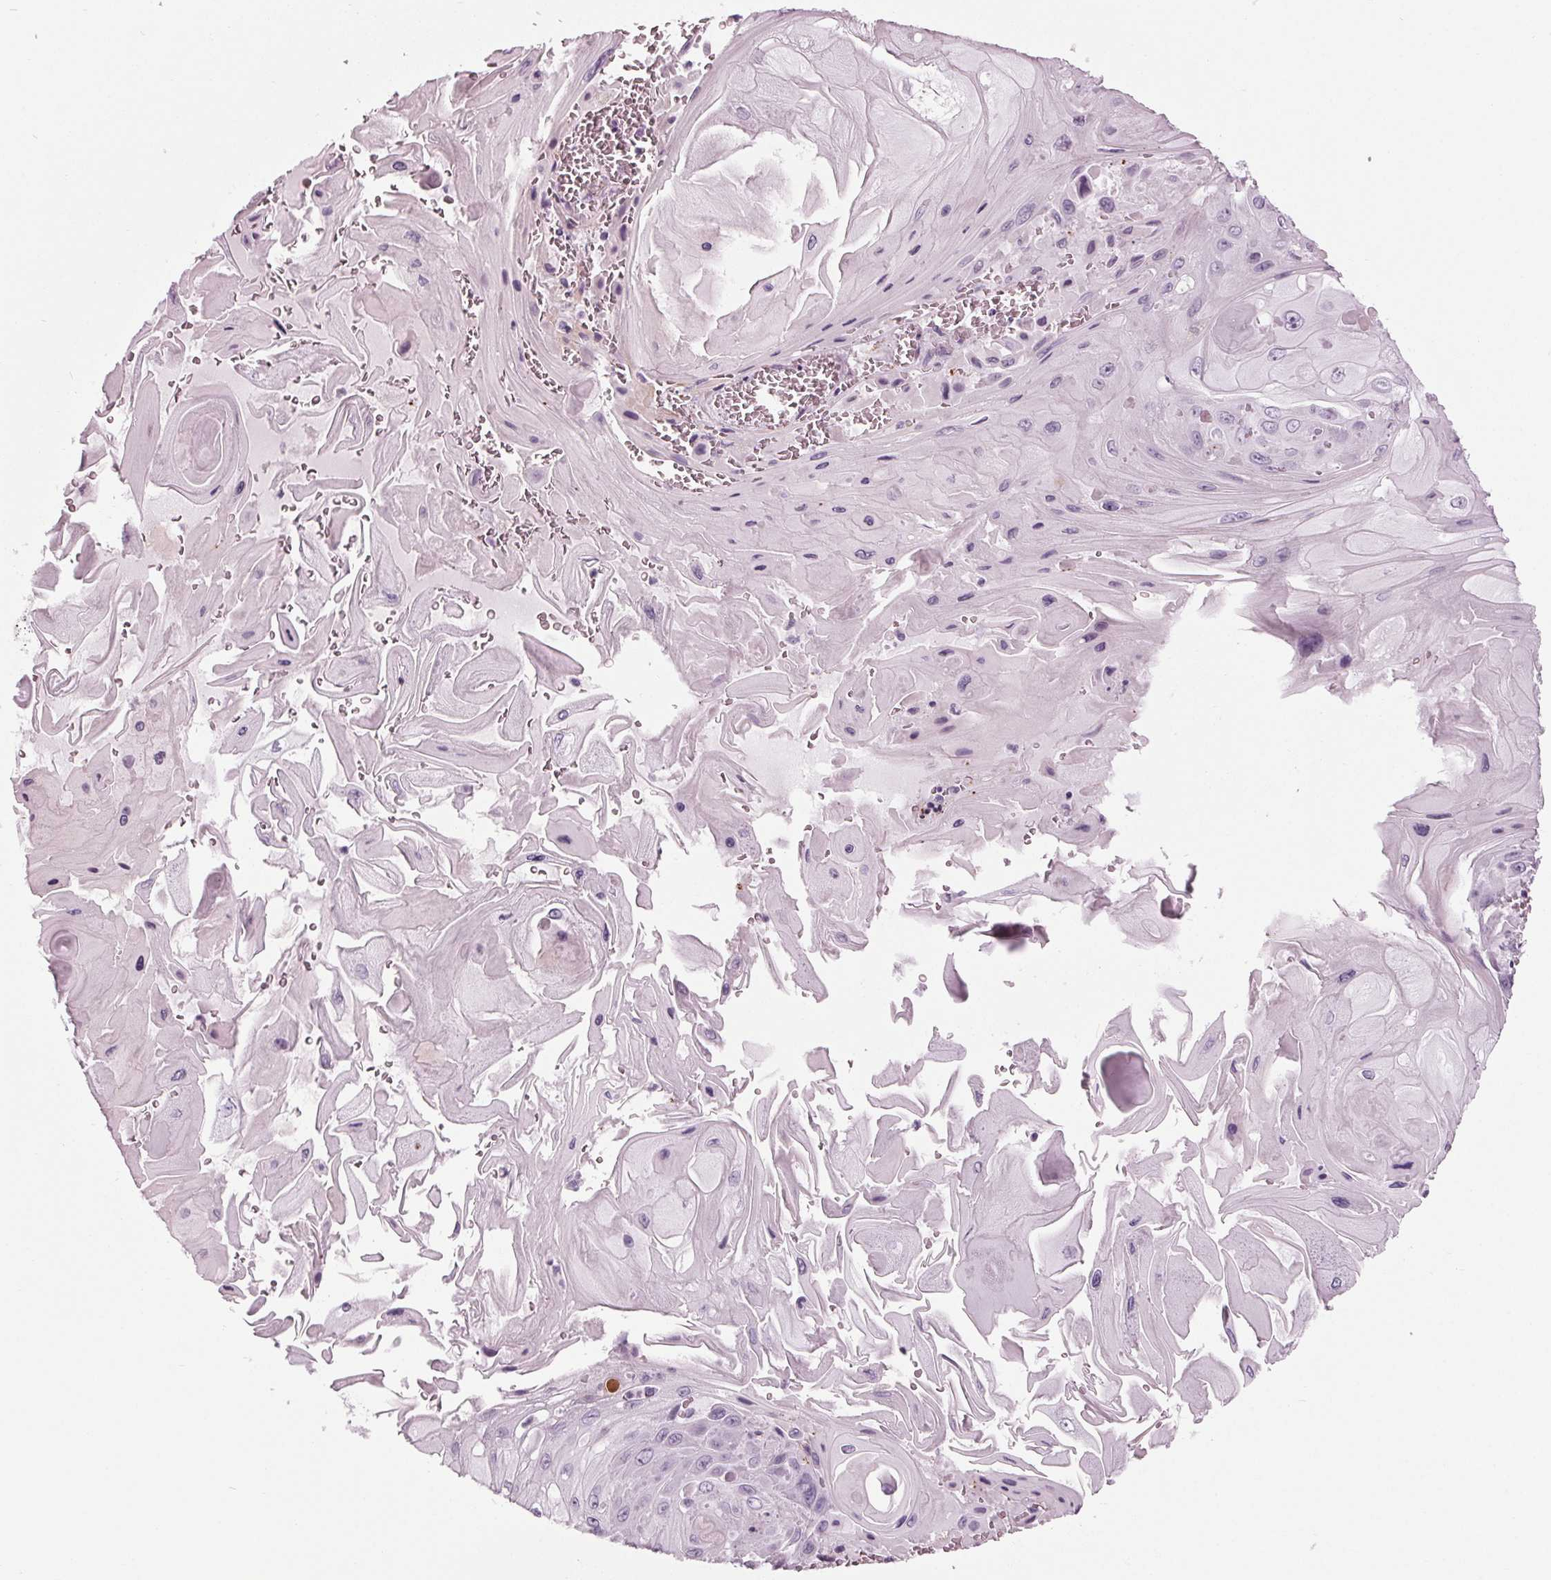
{"staining": {"intensity": "negative", "quantity": "none", "location": "none"}, "tissue": "skin cancer", "cell_type": "Tumor cells", "image_type": "cancer", "snomed": [{"axis": "morphology", "description": "Squamous cell carcinoma, NOS"}, {"axis": "topography", "description": "Skin"}], "caption": "This is a micrograph of IHC staining of skin cancer, which shows no expression in tumor cells.", "gene": "CYP3A43", "patient": {"sex": "female", "age": 94}}